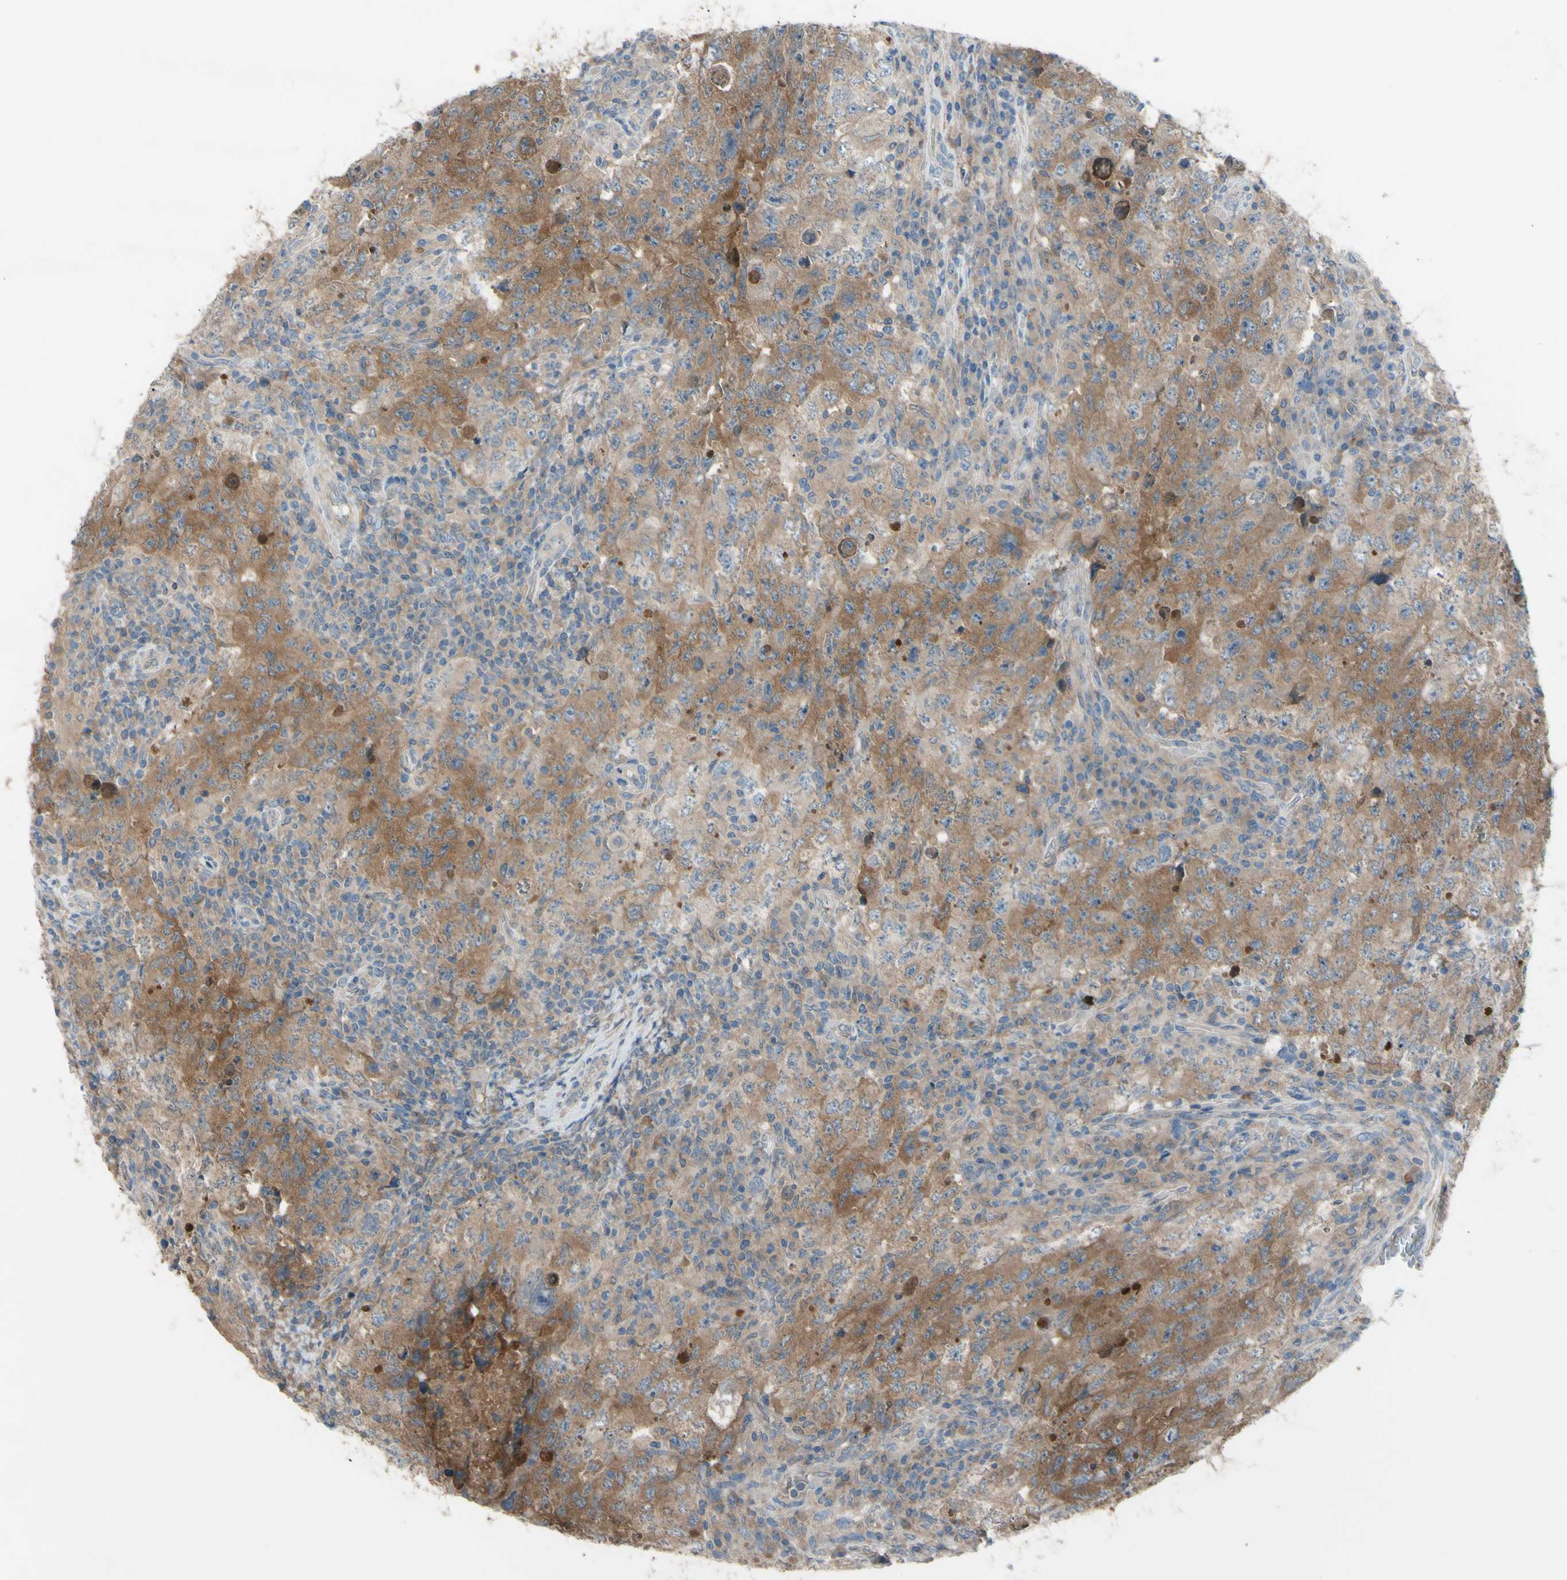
{"staining": {"intensity": "moderate", "quantity": ">75%", "location": "cytoplasmic/membranous"}, "tissue": "testis cancer", "cell_type": "Tumor cells", "image_type": "cancer", "snomed": [{"axis": "morphology", "description": "Carcinoma, Embryonal, NOS"}, {"axis": "topography", "description": "Testis"}], "caption": "A medium amount of moderate cytoplasmic/membranous expression is present in about >75% of tumor cells in embryonal carcinoma (testis) tissue. (IHC, brightfield microscopy, high magnification).", "gene": "AFP", "patient": {"sex": "male", "age": 26}}